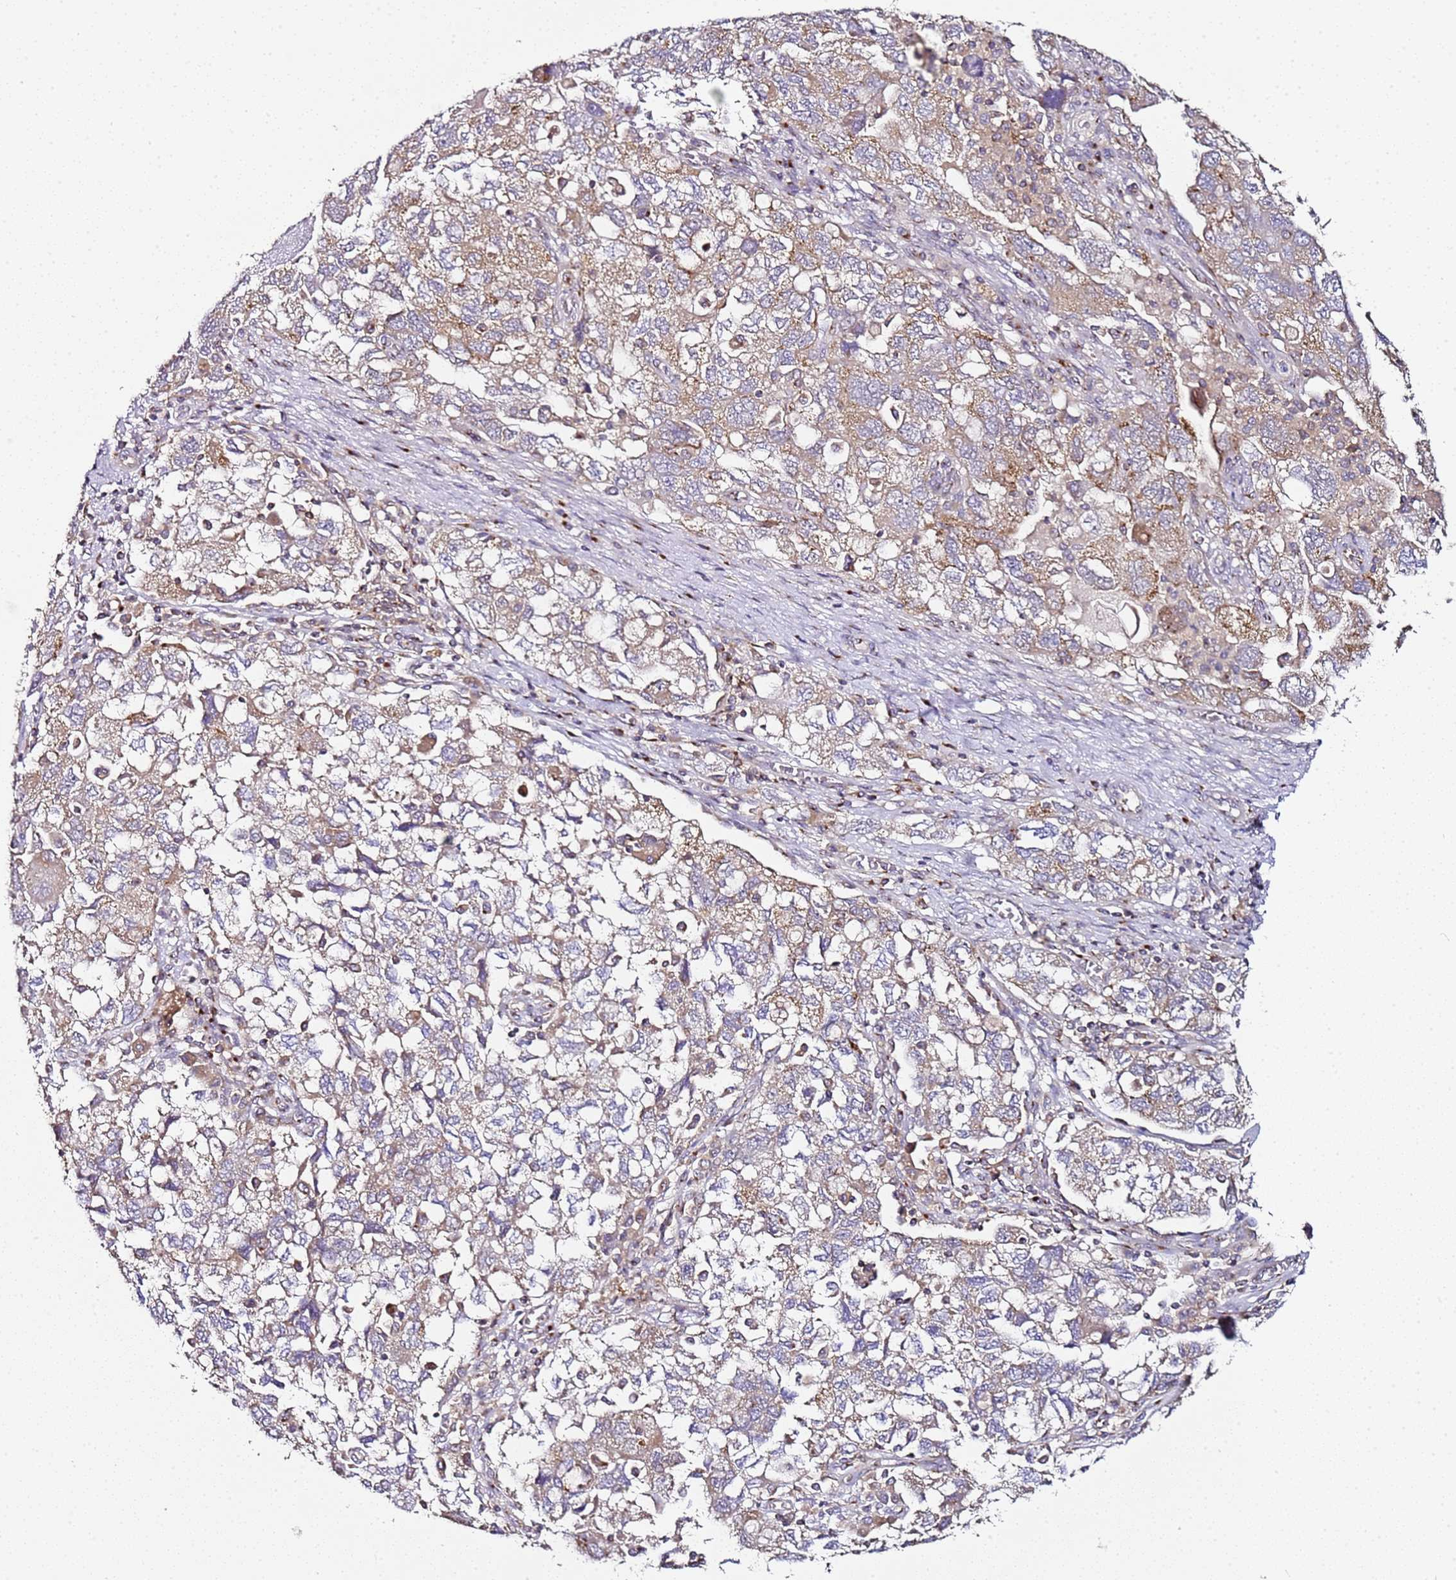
{"staining": {"intensity": "weak", "quantity": "<25%", "location": "cytoplasmic/membranous"}, "tissue": "ovarian cancer", "cell_type": "Tumor cells", "image_type": "cancer", "snomed": [{"axis": "morphology", "description": "Carcinoma, NOS"}, {"axis": "morphology", "description": "Cystadenocarcinoma, serous, NOS"}, {"axis": "topography", "description": "Ovary"}], "caption": "This is an immunohistochemistry photomicrograph of ovarian cancer. There is no positivity in tumor cells.", "gene": "MRPL49", "patient": {"sex": "female", "age": 69}}